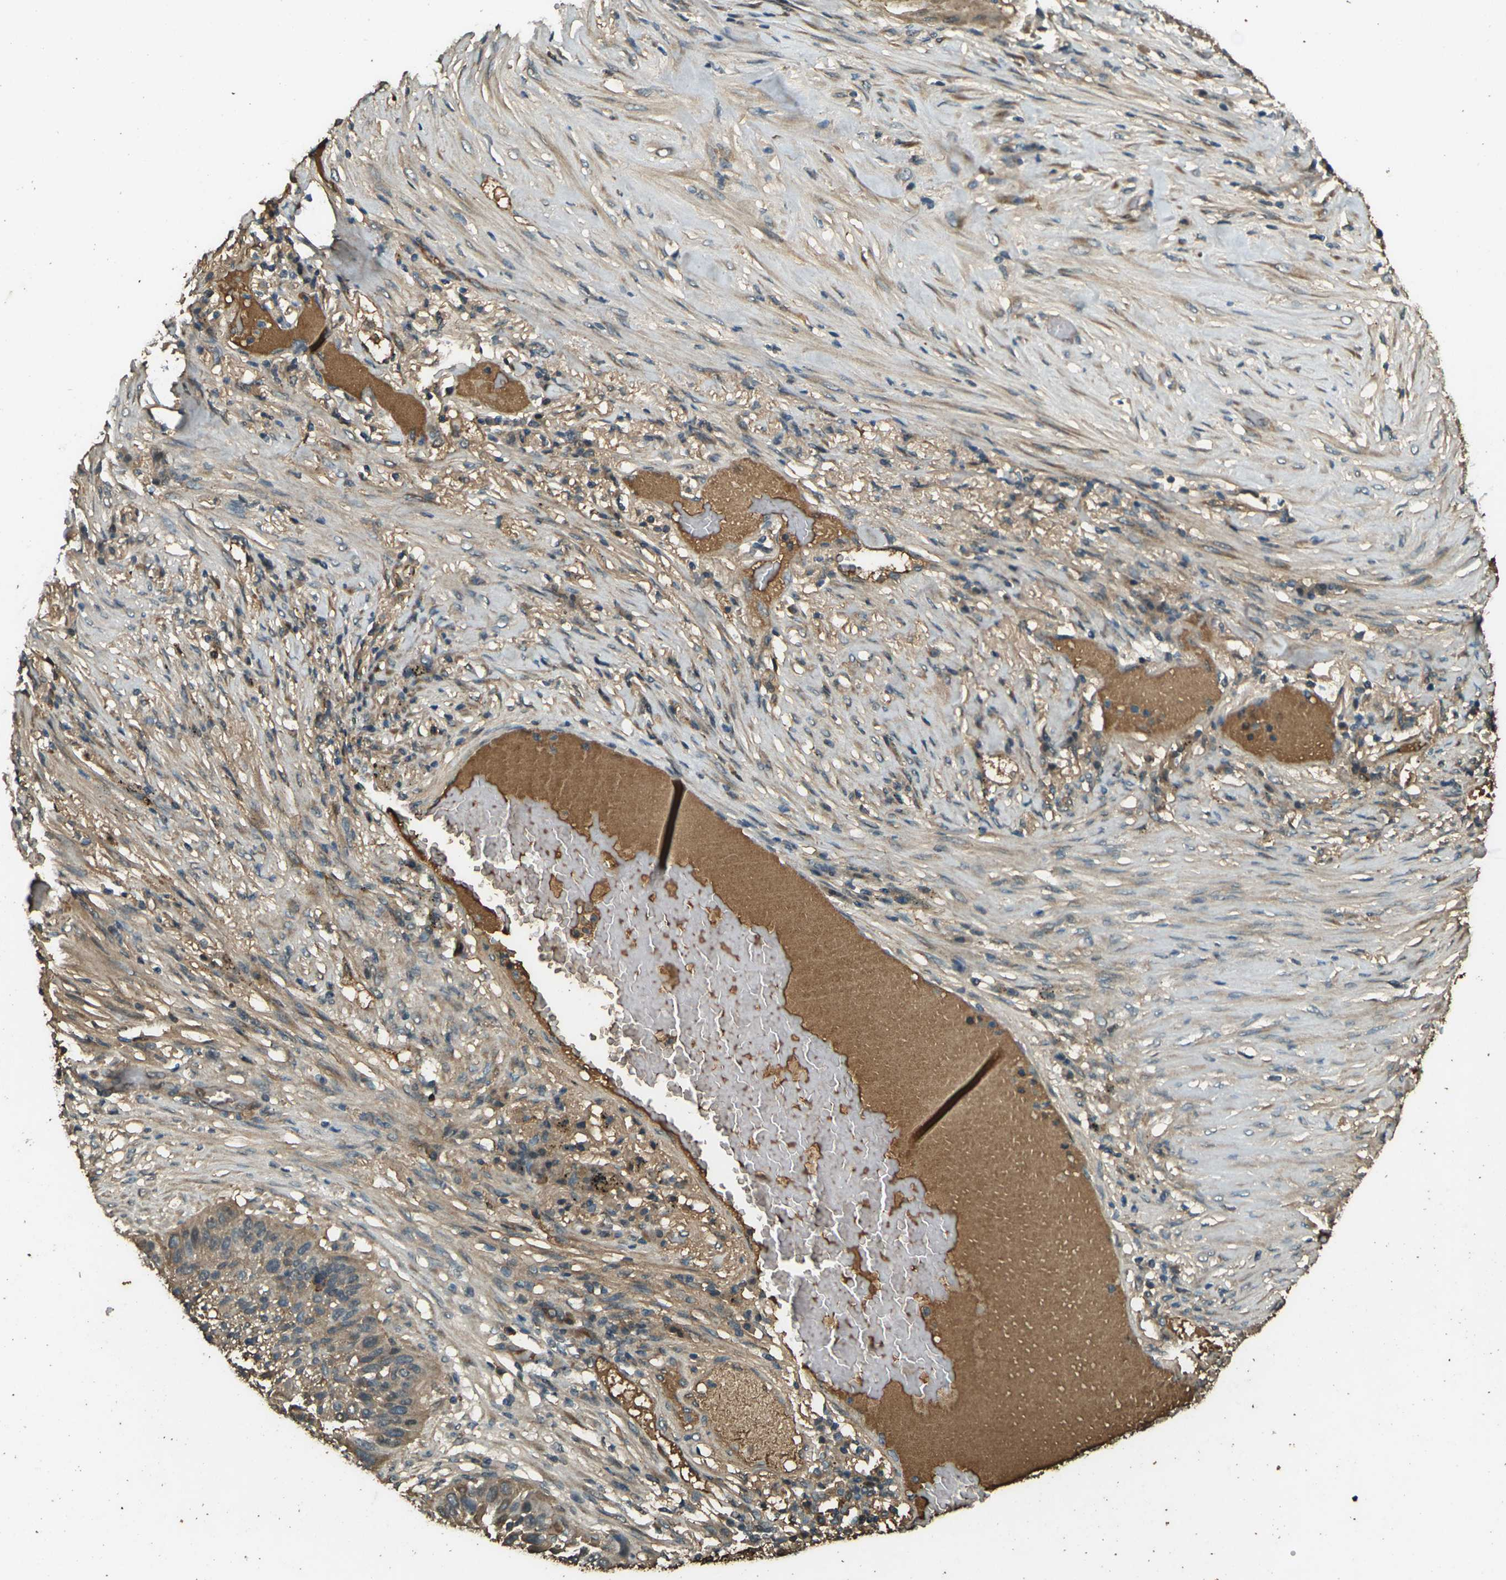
{"staining": {"intensity": "moderate", "quantity": ">75%", "location": "cytoplasmic/membranous"}, "tissue": "lung cancer", "cell_type": "Tumor cells", "image_type": "cancer", "snomed": [{"axis": "morphology", "description": "Squamous cell carcinoma, NOS"}, {"axis": "topography", "description": "Lung"}], "caption": "IHC staining of lung squamous cell carcinoma, which displays medium levels of moderate cytoplasmic/membranous positivity in approximately >75% of tumor cells indicating moderate cytoplasmic/membranous protein staining. The staining was performed using DAB (brown) for protein detection and nuclei were counterstained in hematoxylin (blue).", "gene": "CYP1B1", "patient": {"sex": "male", "age": 57}}